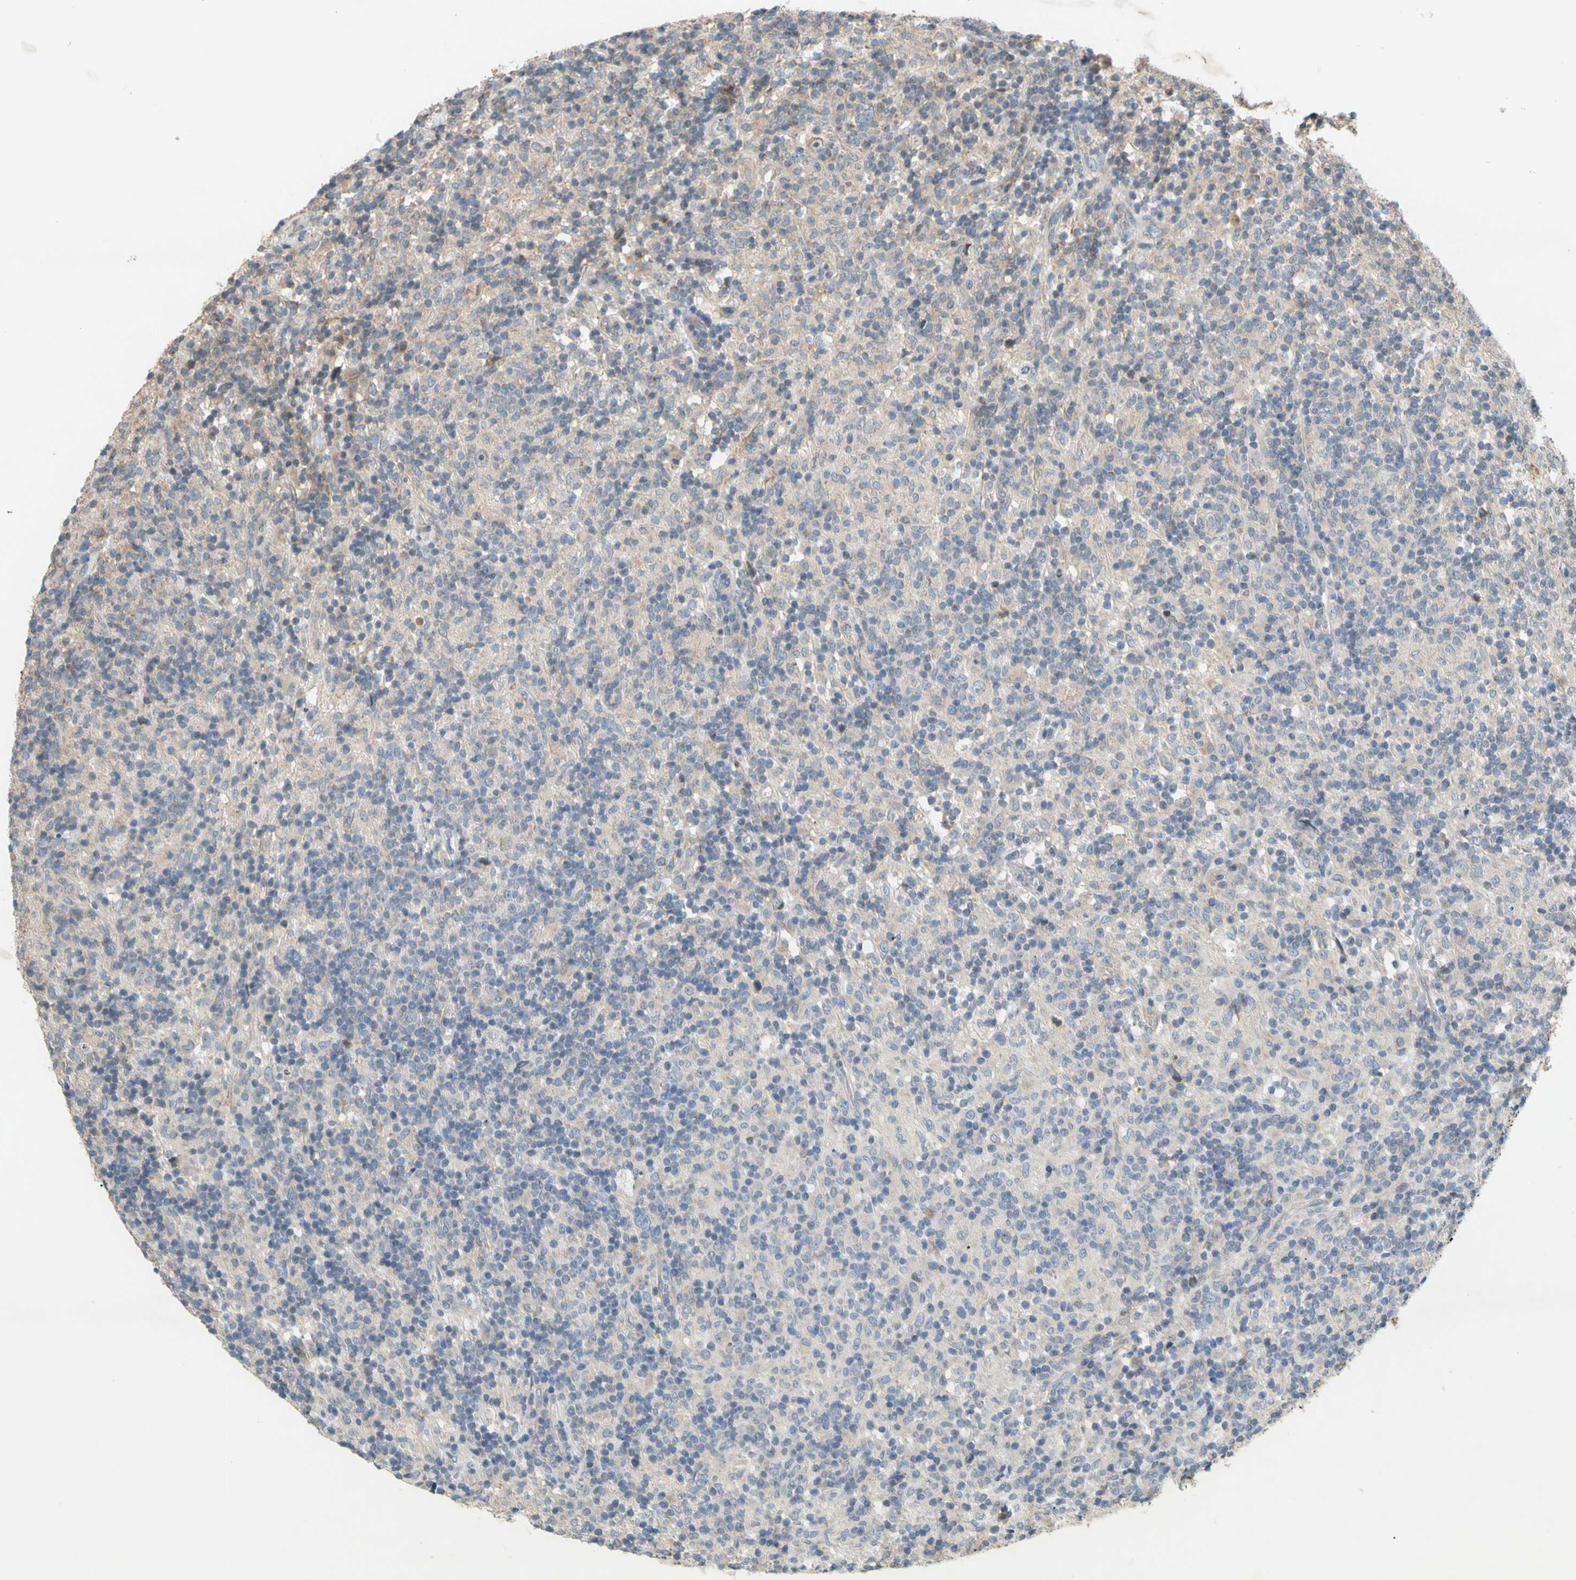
{"staining": {"intensity": "weak", "quantity": "<25%", "location": "cytoplasmic/membranous"}, "tissue": "lymphoma", "cell_type": "Tumor cells", "image_type": "cancer", "snomed": [{"axis": "morphology", "description": "Hodgkin's disease, NOS"}, {"axis": "topography", "description": "Lymph node"}], "caption": "Immunohistochemical staining of lymphoma exhibits no significant staining in tumor cells.", "gene": "PARD6A", "patient": {"sex": "male", "age": 70}}